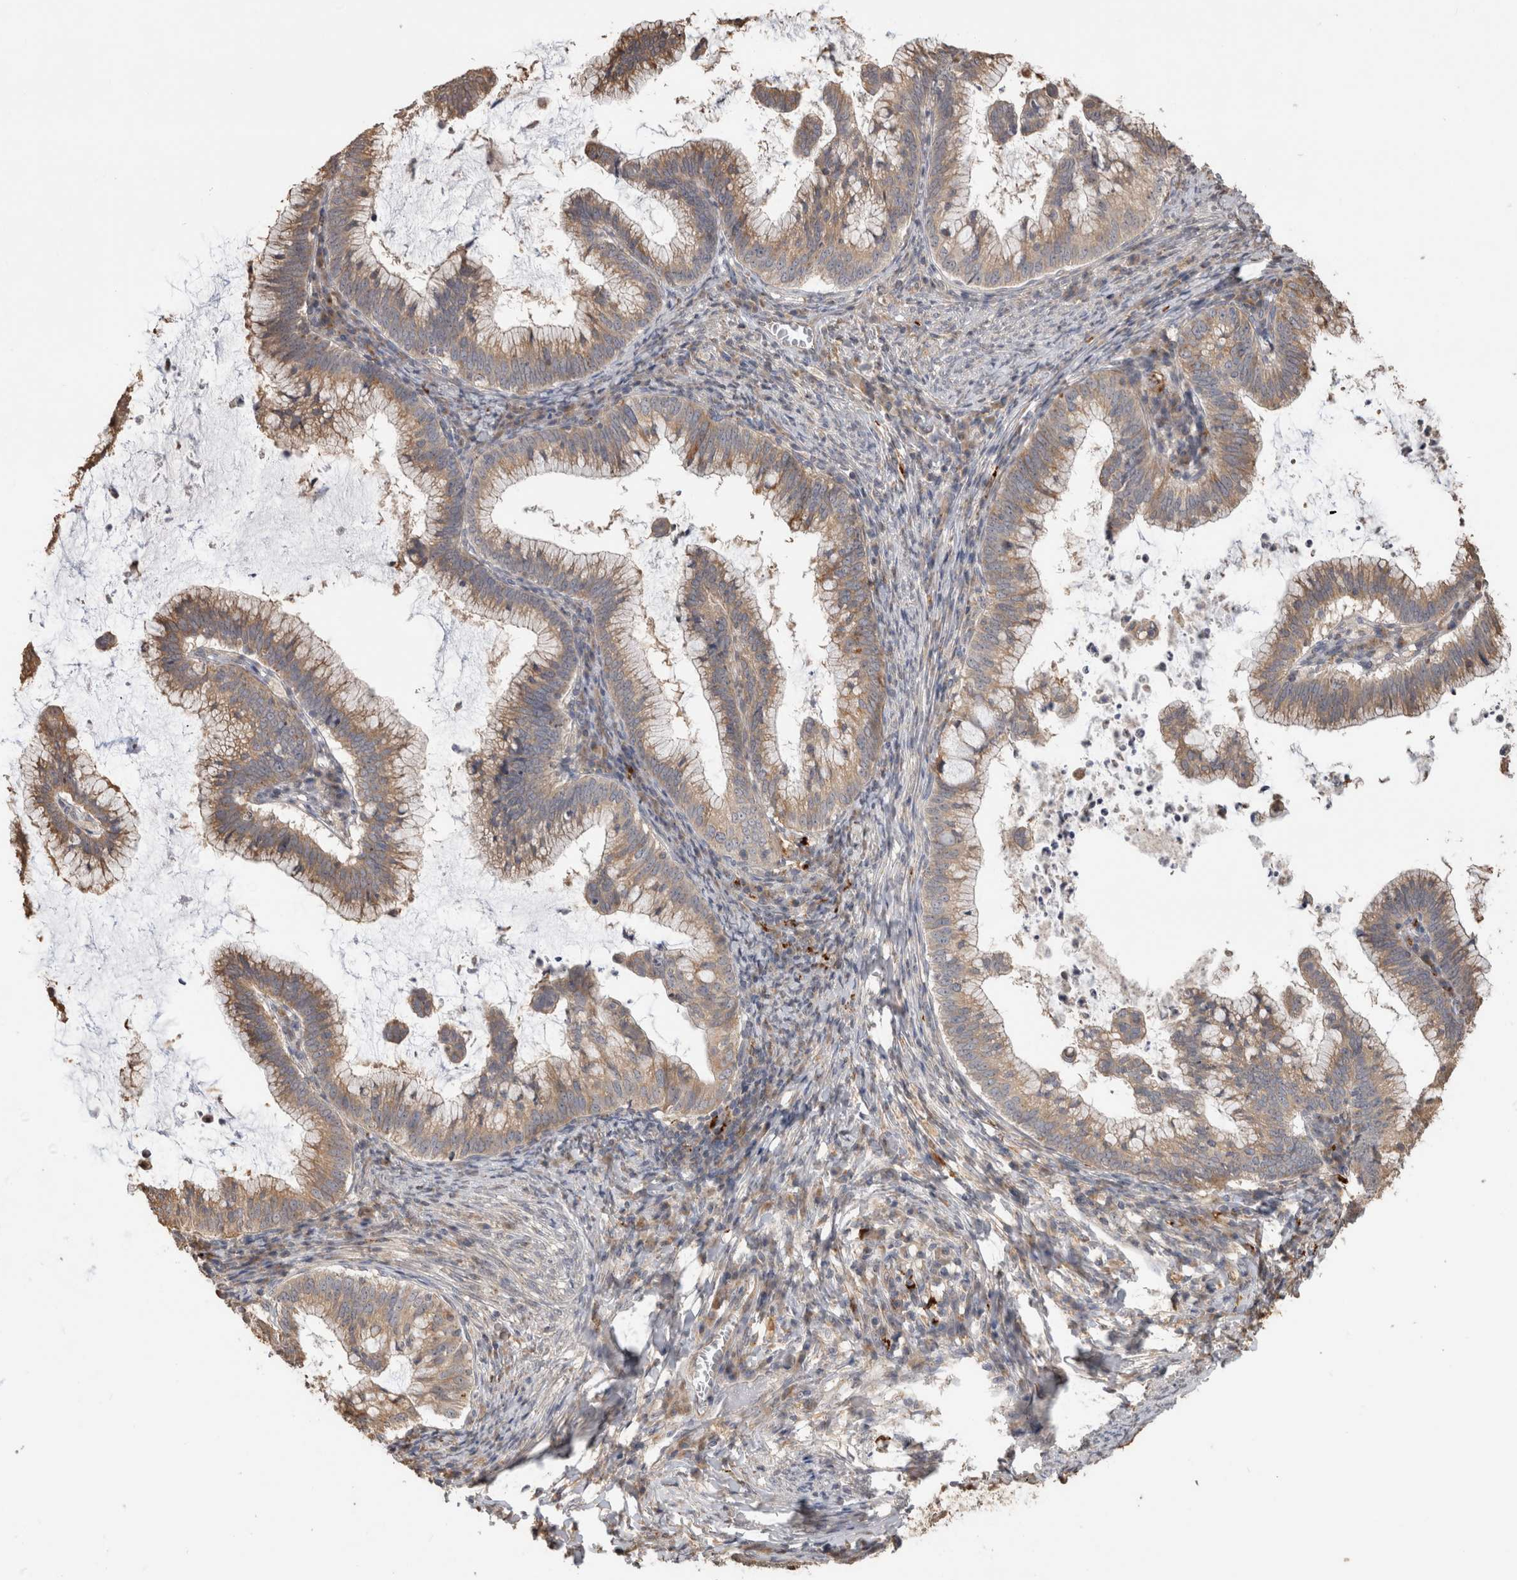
{"staining": {"intensity": "moderate", "quantity": ">75%", "location": "cytoplasmic/membranous"}, "tissue": "cervical cancer", "cell_type": "Tumor cells", "image_type": "cancer", "snomed": [{"axis": "morphology", "description": "Adenocarcinoma, NOS"}, {"axis": "topography", "description": "Cervix"}], "caption": "Moderate cytoplasmic/membranous protein staining is seen in about >75% of tumor cells in adenocarcinoma (cervical).", "gene": "CLIP1", "patient": {"sex": "female", "age": 36}}